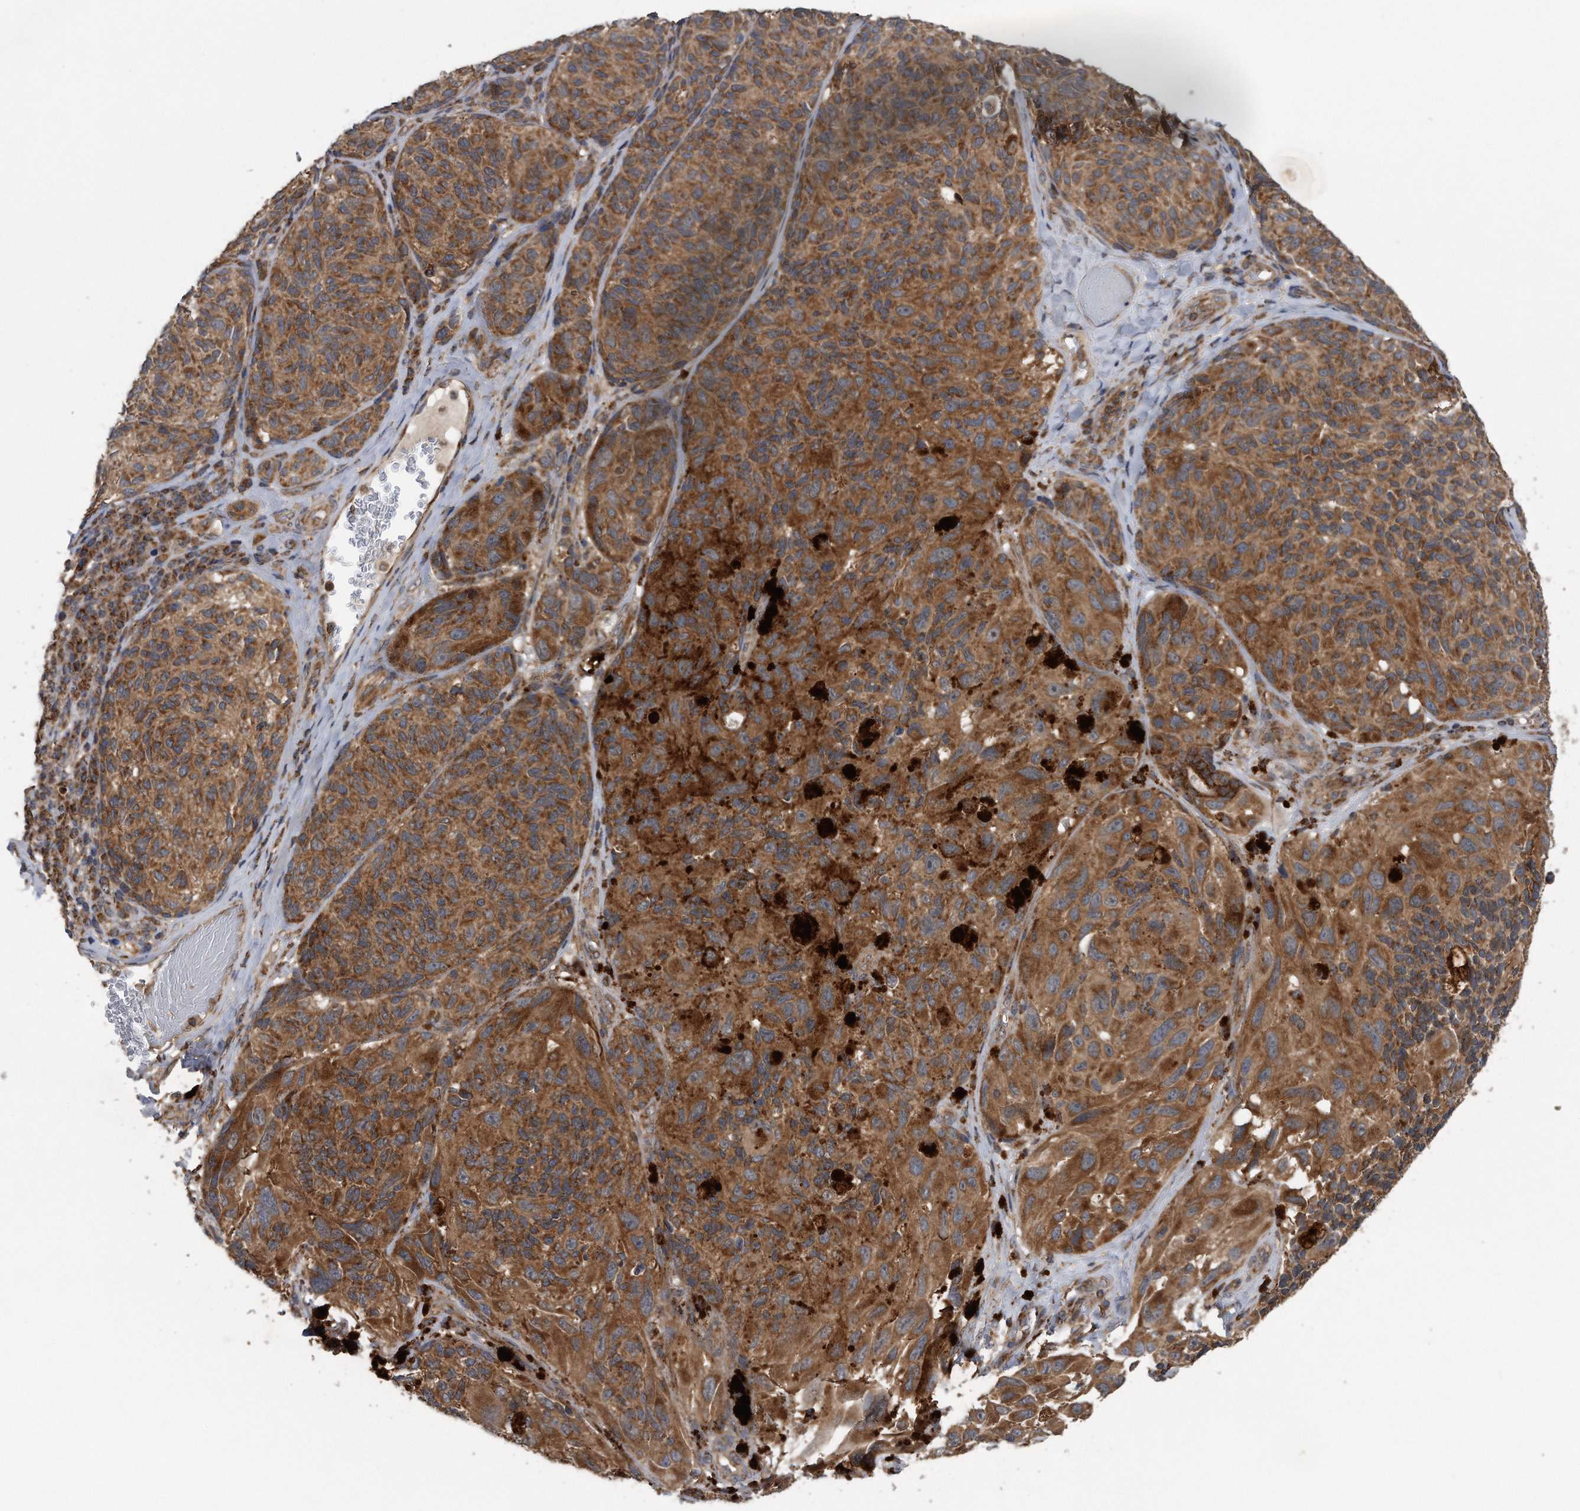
{"staining": {"intensity": "moderate", "quantity": ">75%", "location": "cytoplasmic/membranous"}, "tissue": "melanoma", "cell_type": "Tumor cells", "image_type": "cancer", "snomed": [{"axis": "morphology", "description": "Malignant melanoma, NOS"}, {"axis": "topography", "description": "Skin"}], "caption": "DAB immunohistochemical staining of malignant melanoma demonstrates moderate cytoplasmic/membranous protein expression in about >75% of tumor cells.", "gene": "ALPK2", "patient": {"sex": "female", "age": 73}}